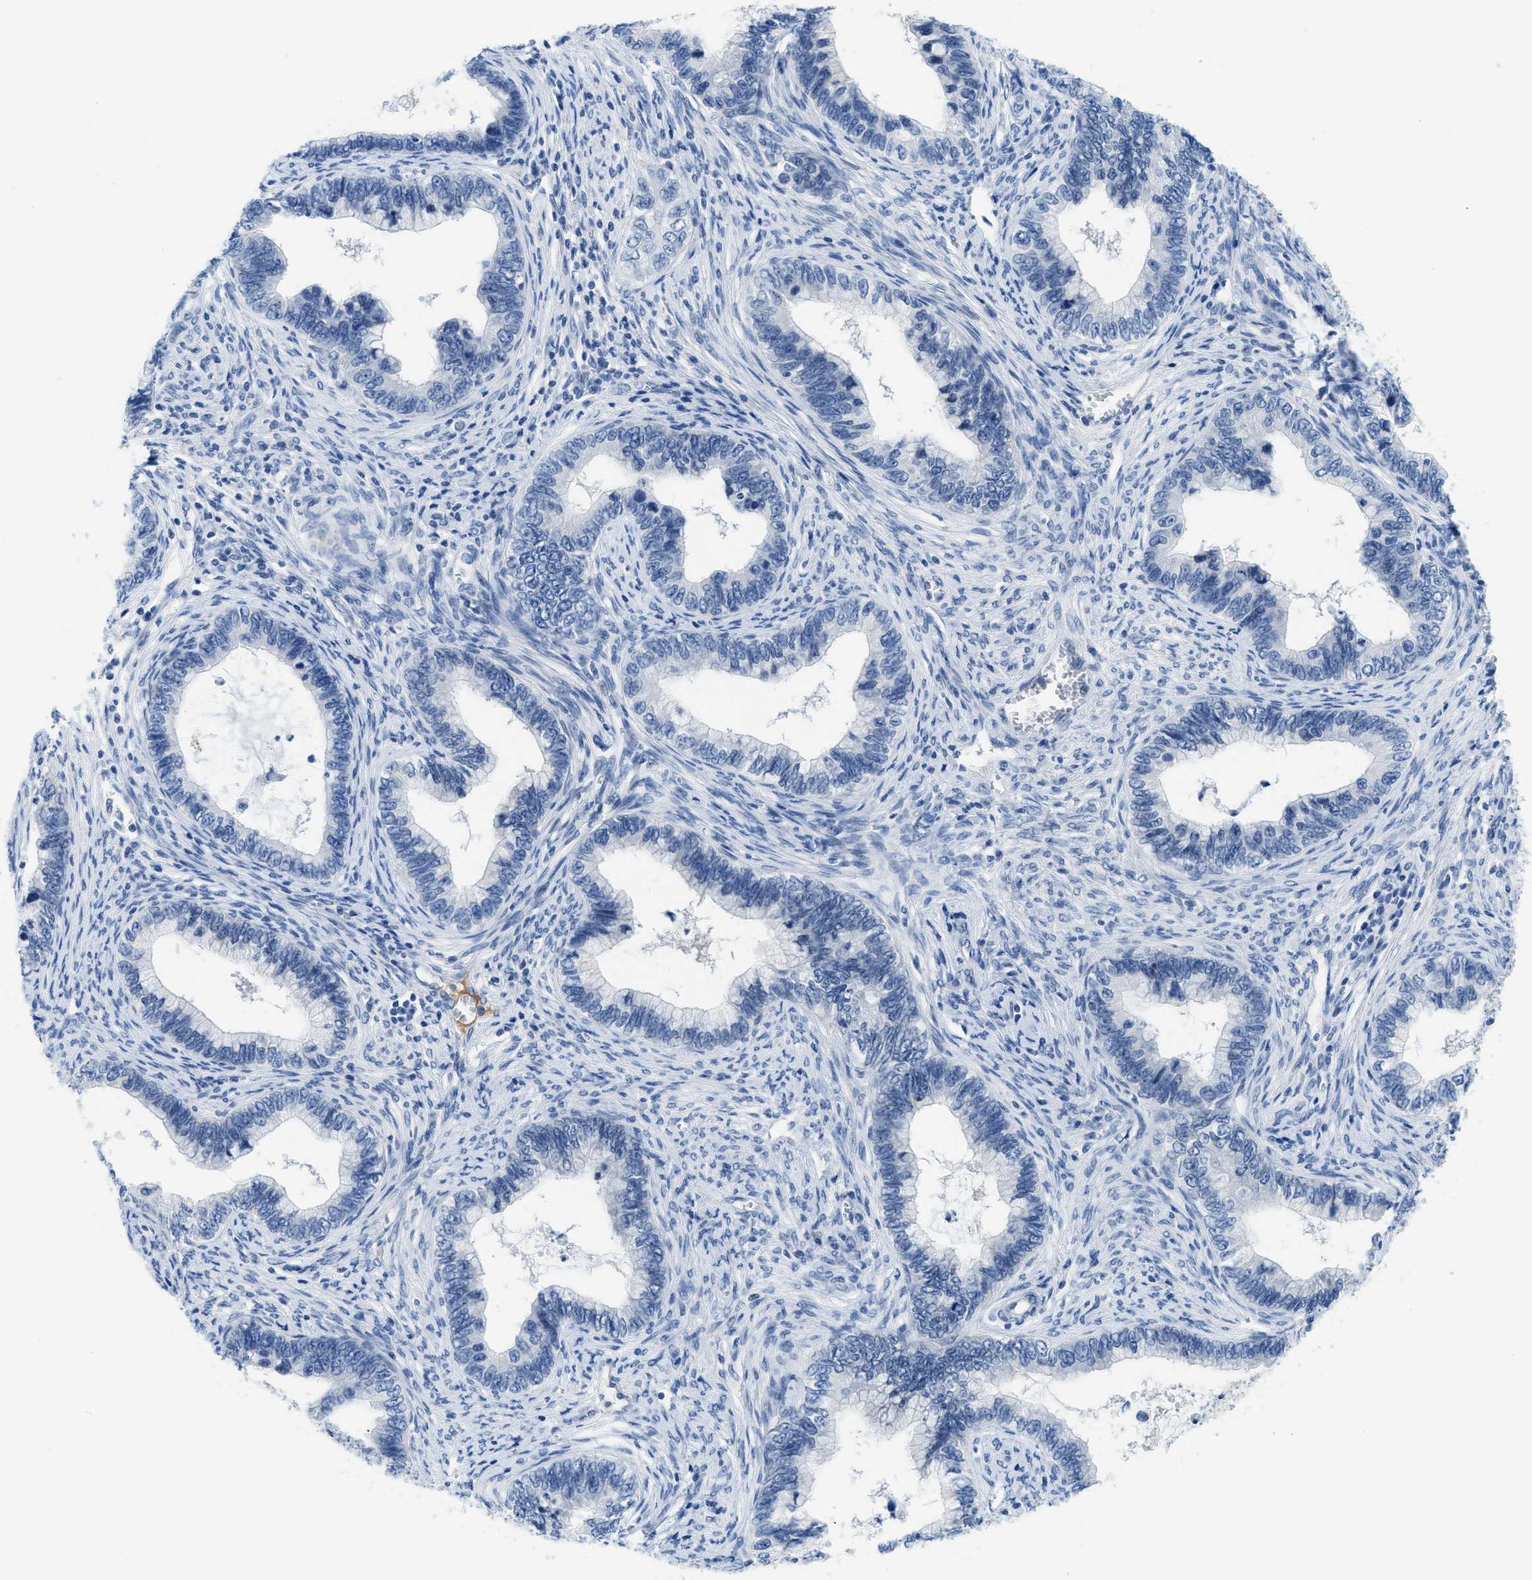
{"staining": {"intensity": "negative", "quantity": "none", "location": "none"}, "tissue": "cervical cancer", "cell_type": "Tumor cells", "image_type": "cancer", "snomed": [{"axis": "morphology", "description": "Adenocarcinoma, NOS"}, {"axis": "topography", "description": "Cervix"}], "caption": "Human adenocarcinoma (cervical) stained for a protein using IHC displays no expression in tumor cells.", "gene": "MBL2", "patient": {"sex": "female", "age": 44}}